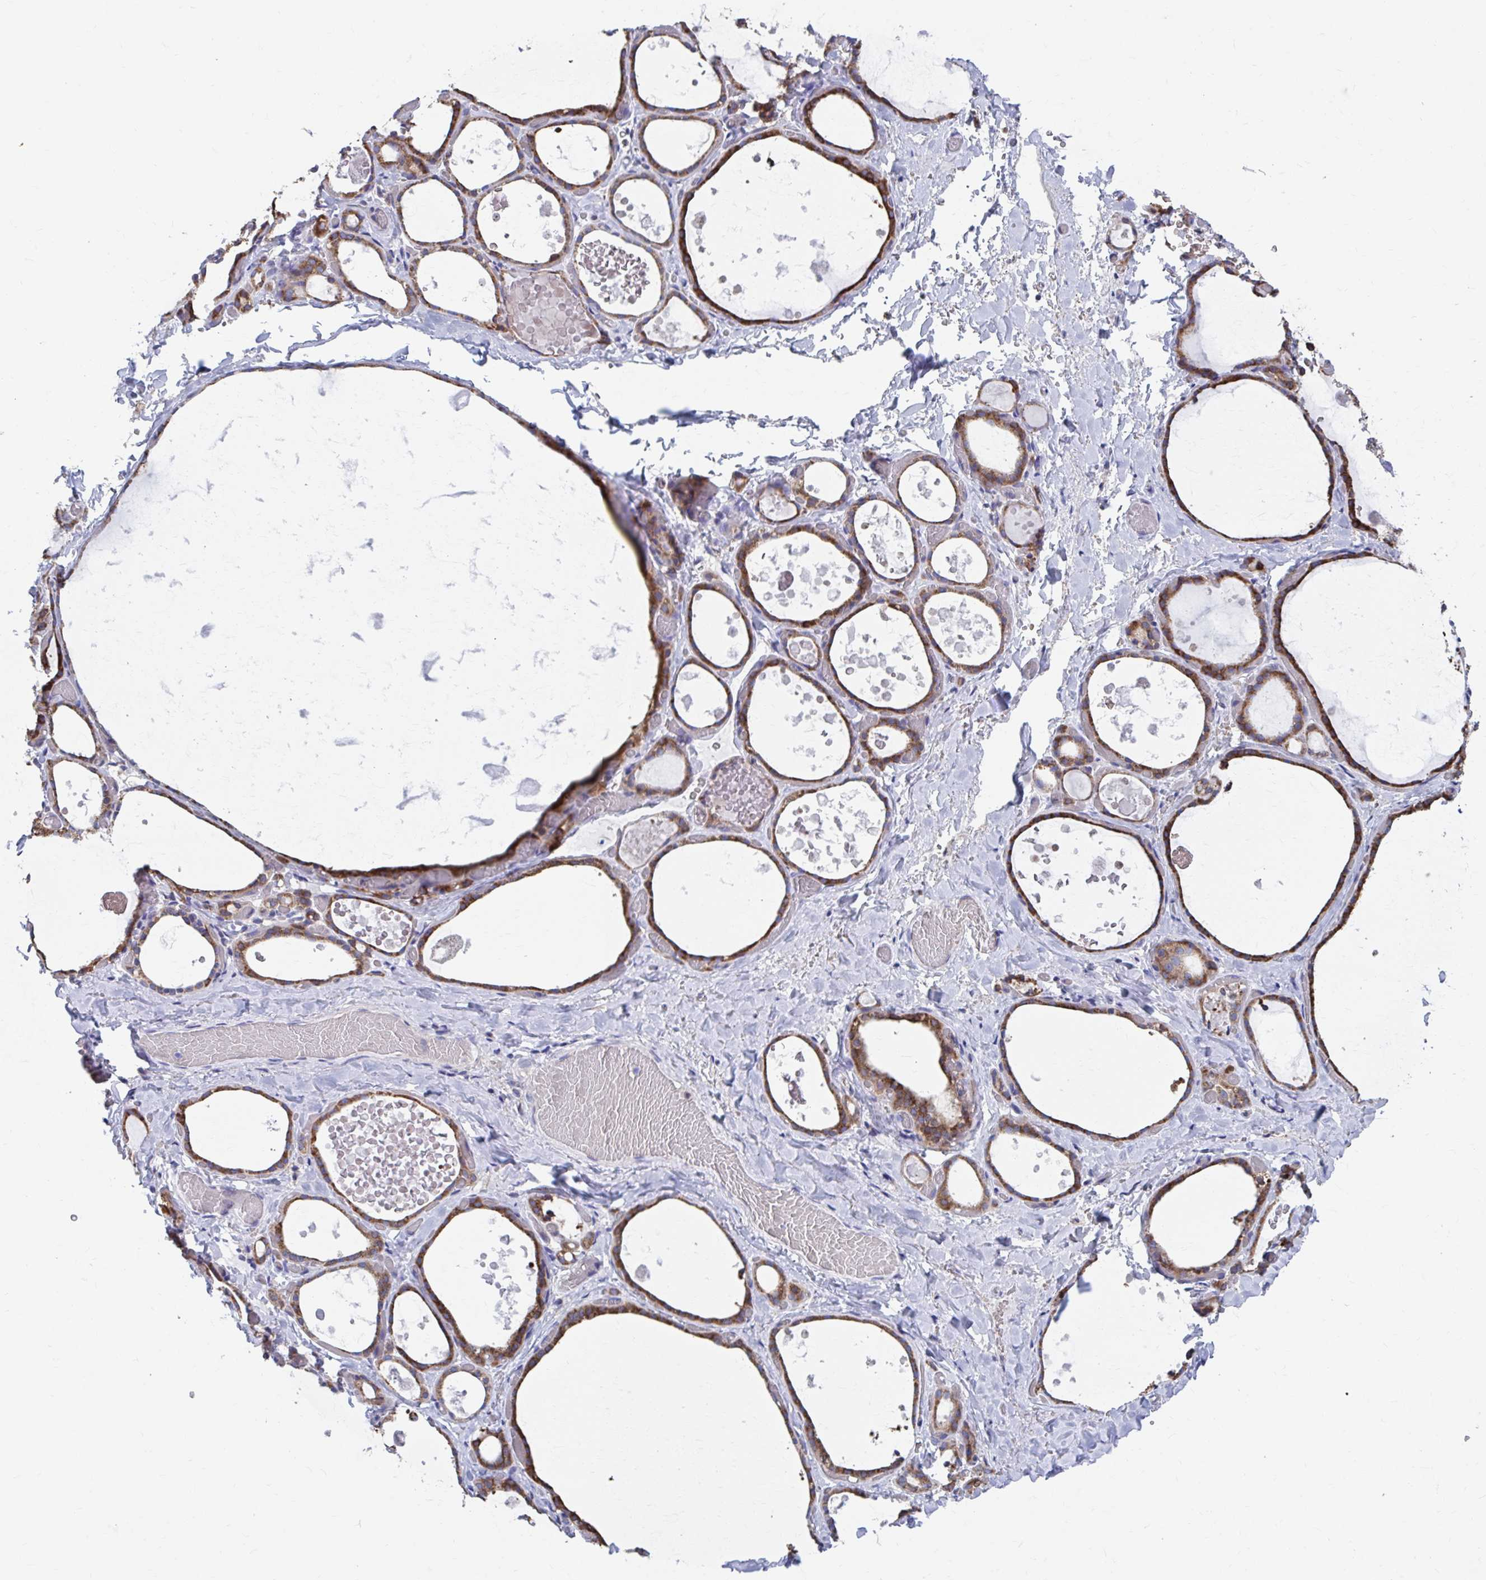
{"staining": {"intensity": "moderate", "quantity": ">75%", "location": "cytoplasmic/membranous"}, "tissue": "thyroid gland", "cell_type": "Glandular cells", "image_type": "normal", "snomed": [{"axis": "morphology", "description": "Normal tissue, NOS"}, {"axis": "topography", "description": "Thyroid gland"}], "caption": "Thyroid gland stained for a protein (brown) shows moderate cytoplasmic/membranous positive expression in approximately >75% of glandular cells.", "gene": "FKBP2", "patient": {"sex": "female", "age": 56}}